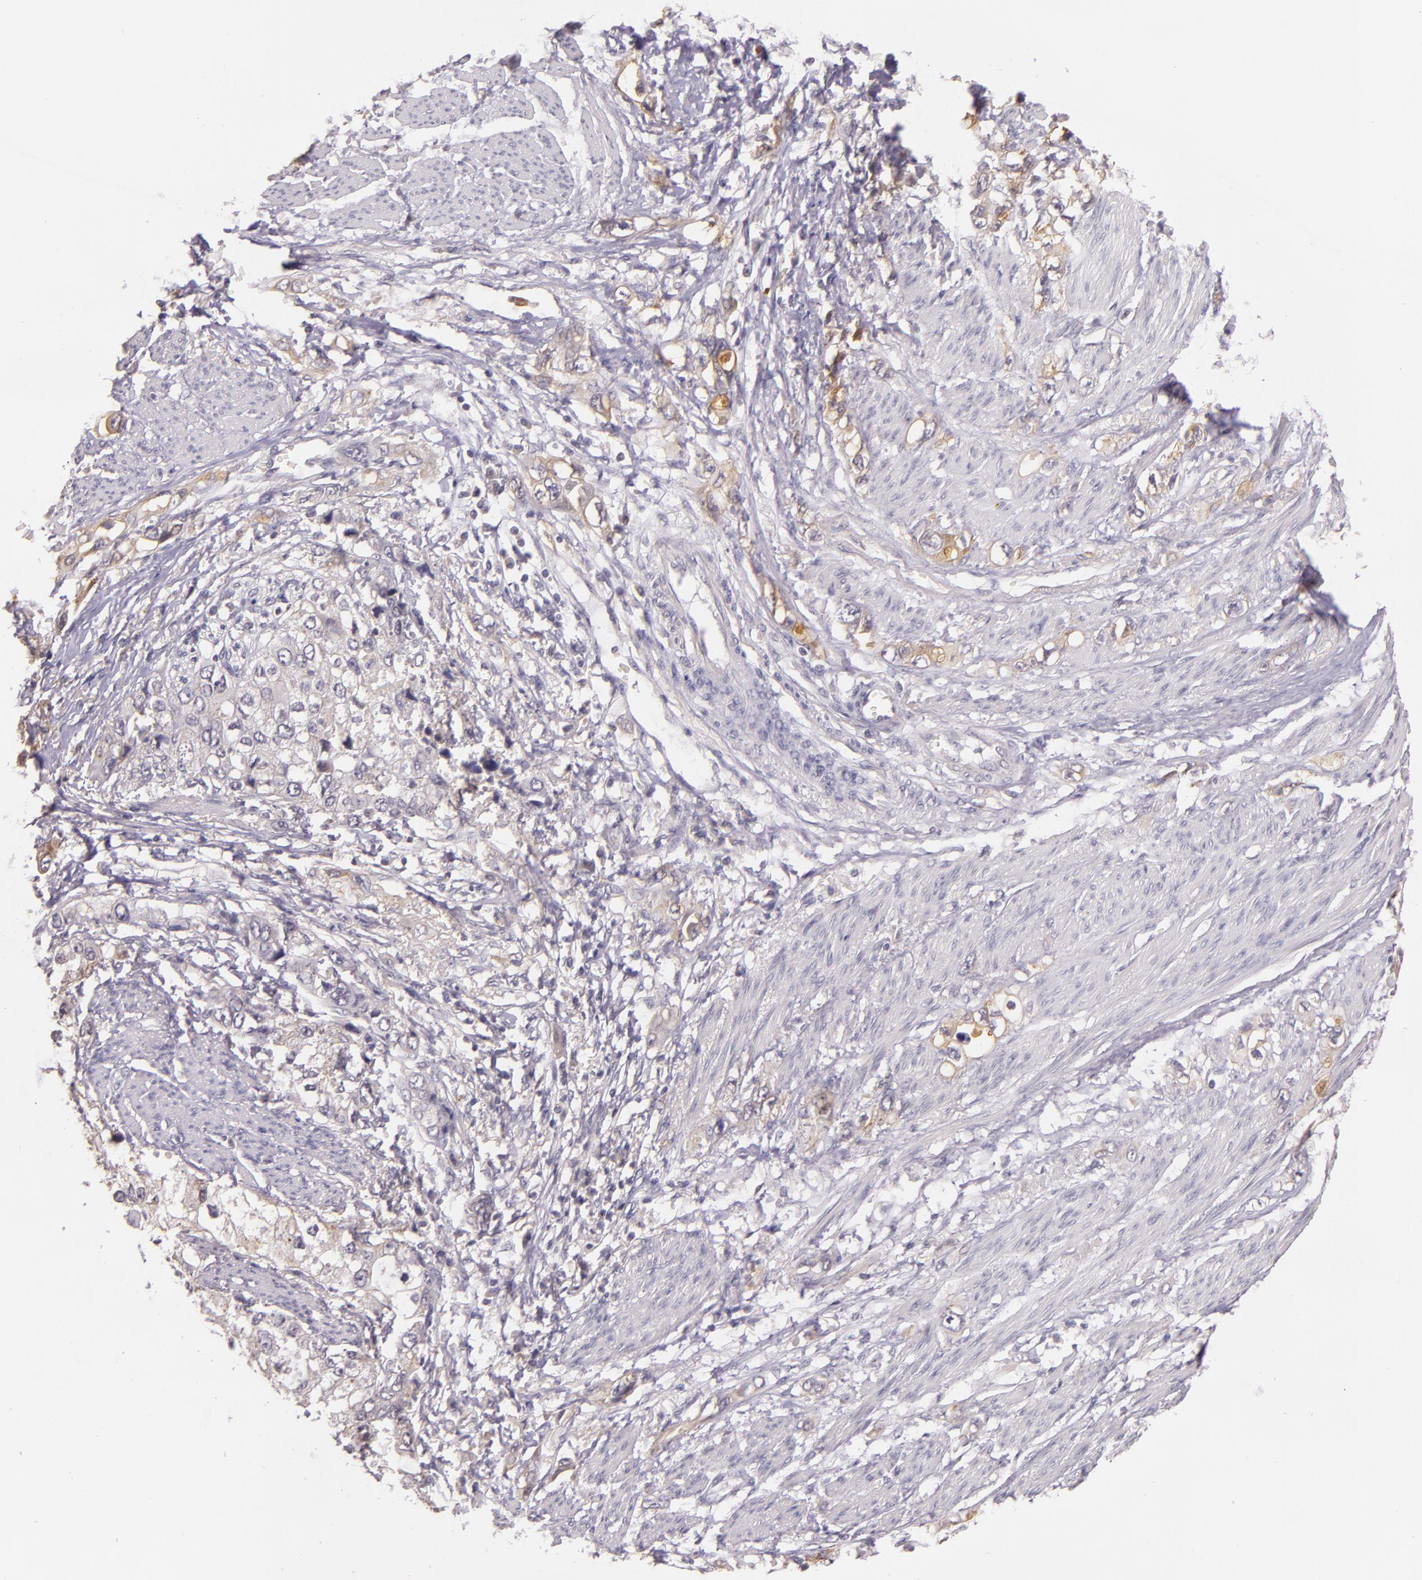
{"staining": {"intensity": "weak", "quantity": "<25%", "location": "cytoplasmic/membranous"}, "tissue": "stomach cancer", "cell_type": "Tumor cells", "image_type": "cancer", "snomed": [{"axis": "morphology", "description": "Adenocarcinoma, NOS"}, {"axis": "topography", "description": "Stomach, upper"}], "caption": "Human stomach cancer (adenocarcinoma) stained for a protein using immunohistochemistry (IHC) shows no staining in tumor cells.", "gene": "ARMH4", "patient": {"sex": "female", "age": 52}}